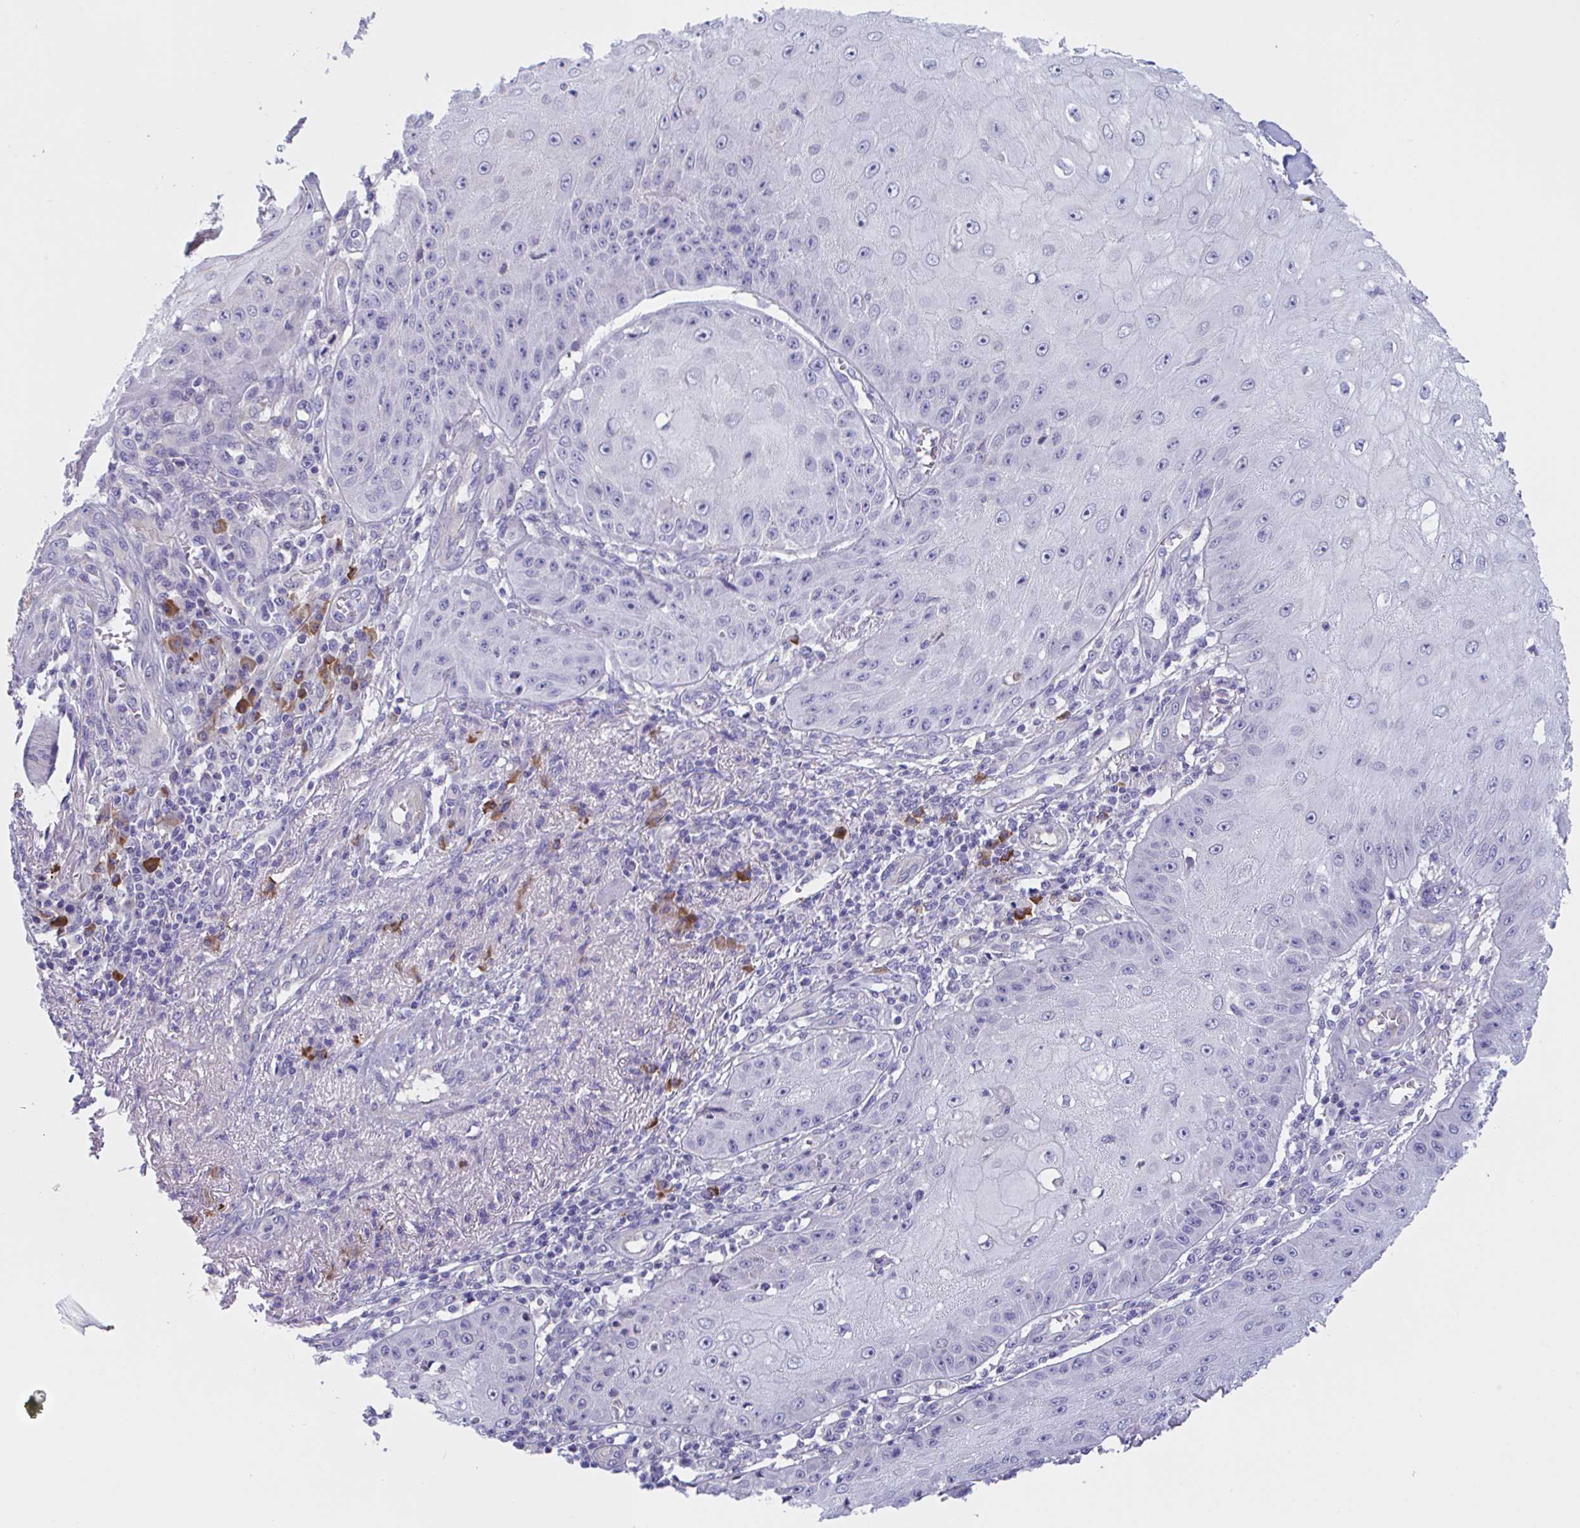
{"staining": {"intensity": "negative", "quantity": "none", "location": "none"}, "tissue": "skin cancer", "cell_type": "Tumor cells", "image_type": "cancer", "snomed": [{"axis": "morphology", "description": "Squamous cell carcinoma, NOS"}, {"axis": "topography", "description": "Skin"}], "caption": "Immunohistochemistry (IHC) of skin cancer exhibits no positivity in tumor cells.", "gene": "MS4A14", "patient": {"sex": "male", "age": 70}}